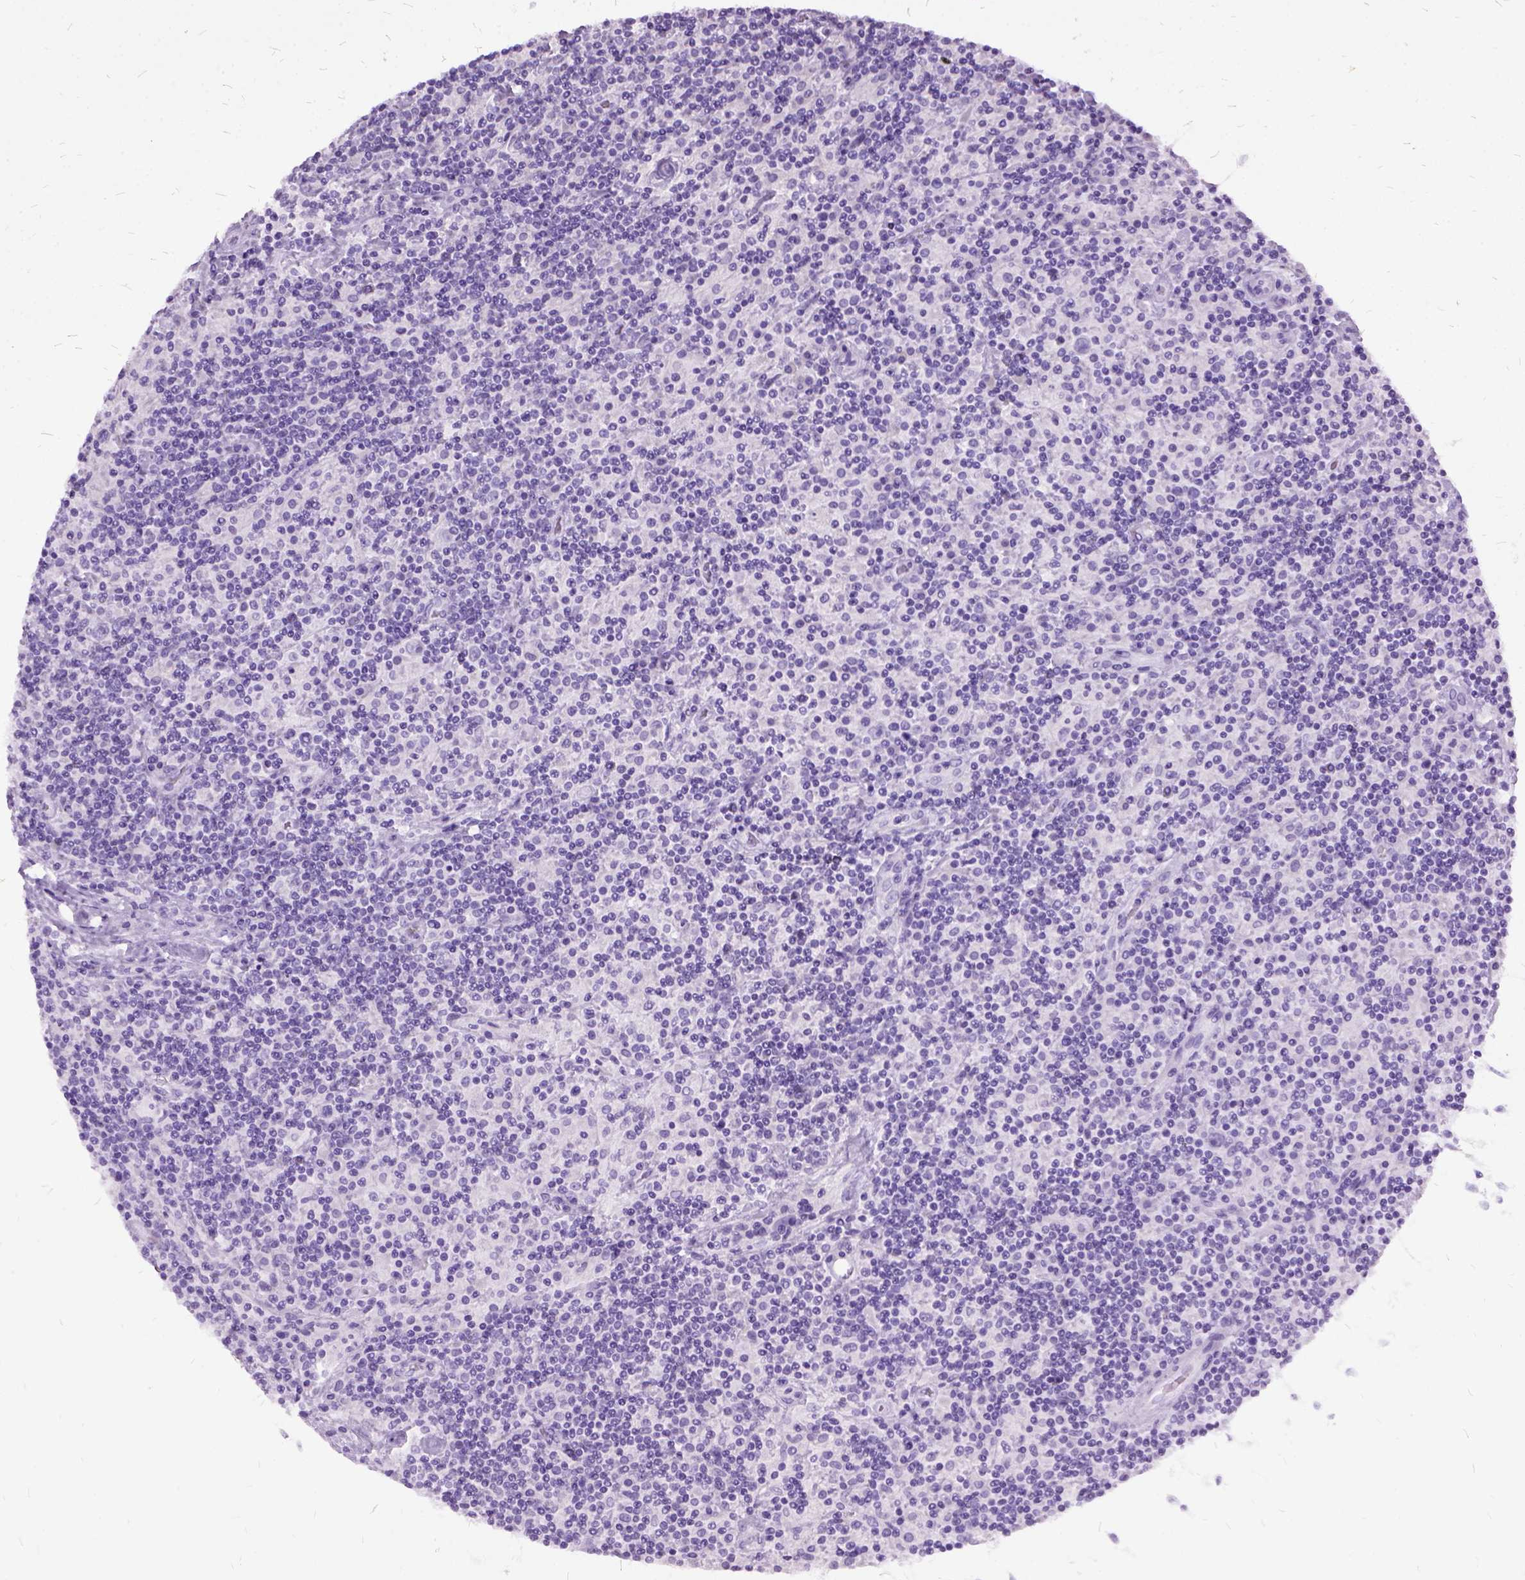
{"staining": {"intensity": "negative", "quantity": "none", "location": "none"}, "tissue": "lymphoma", "cell_type": "Tumor cells", "image_type": "cancer", "snomed": [{"axis": "morphology", "description": "Hodgkin's disease, NOS"}, {"axis": "topography", "description": "Lymph node"}], "caption": "Immunohistochemical staining of lymphoma reveals no significant positivity in tumor cells.", "gene": "MME", "patient": {"sex": "male", "age": 70}}